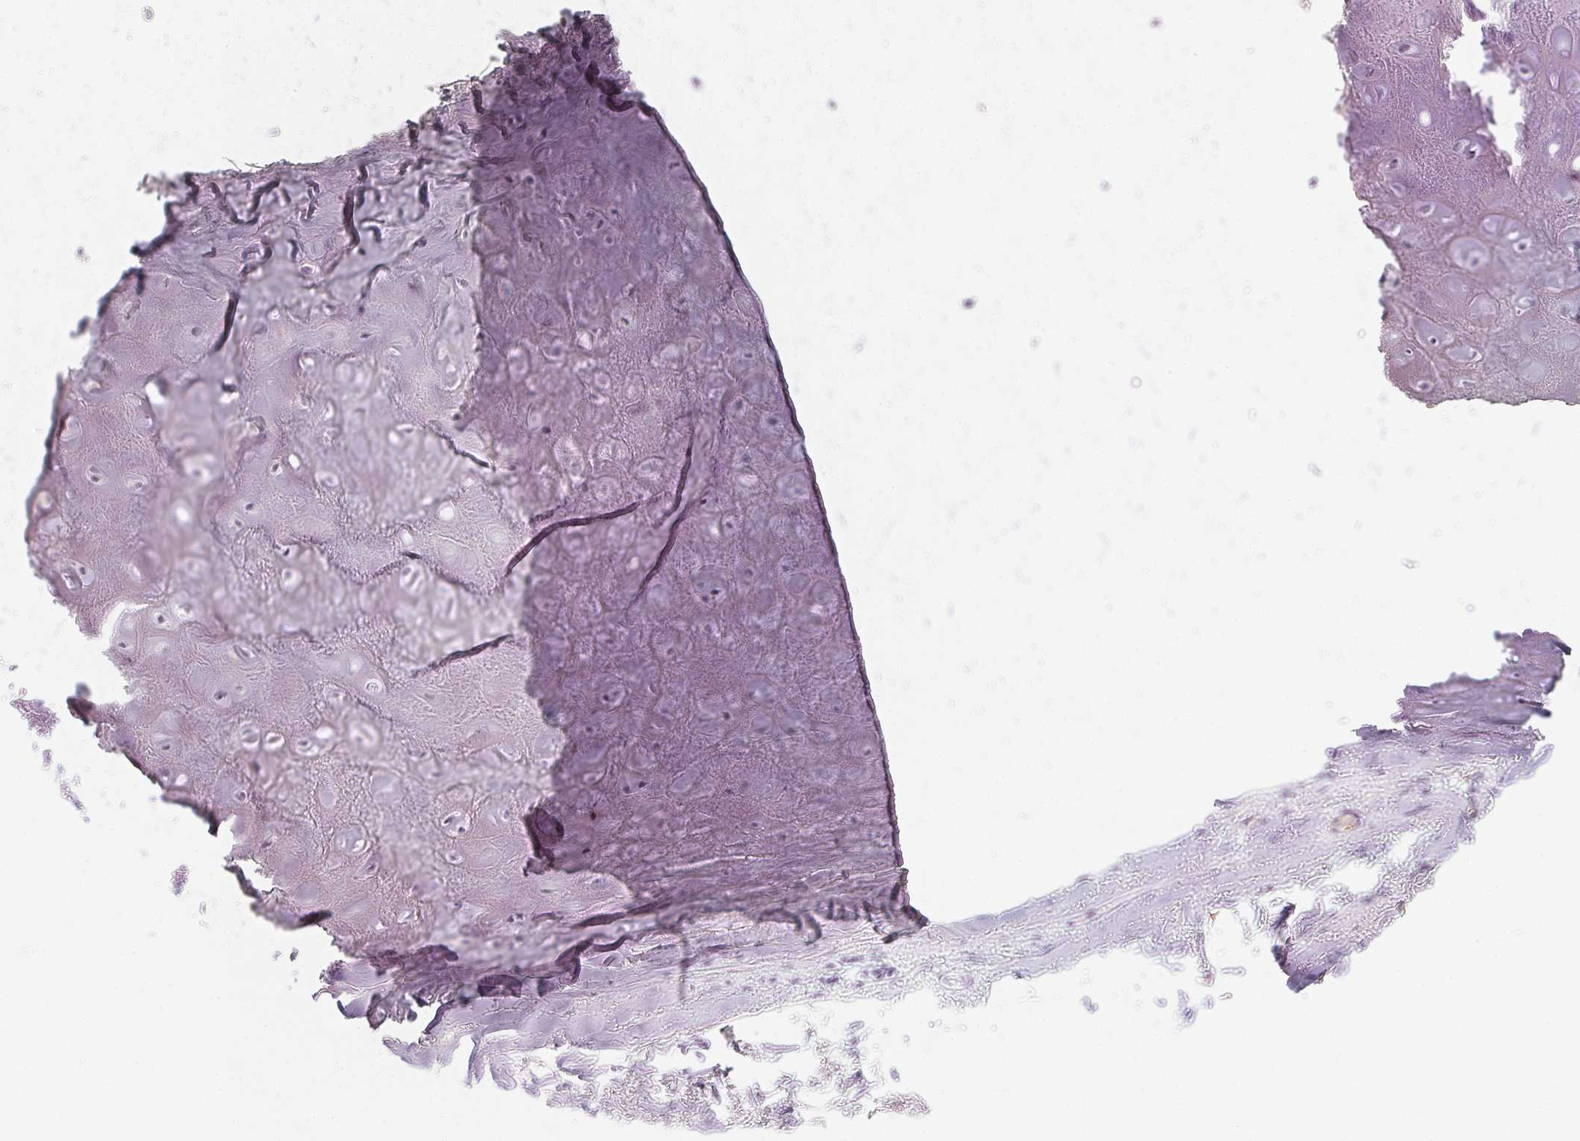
{"staining": {"intensity": "negative", "quantity": "none", "location": "none"}, "tissue": "soft tissue", "cell_type": "Chondrocytes", "image_type": "normal", "snomed": [{"axis": "morphology", "description": "Normal tissue, NOS"}, {"axis": "topography", "description": "Cartilage tissue"}], "caption": "This photomicrograph is of benign soft tissue stained with IHC to label a protein in brown with the nuclei are counter-stained blue. There is no positivity in chondrocytes. (IHC, brightfield microscopy, high magnification).", "gene": "SOAT1", "patient": {"sex": "male", "age": 65}}